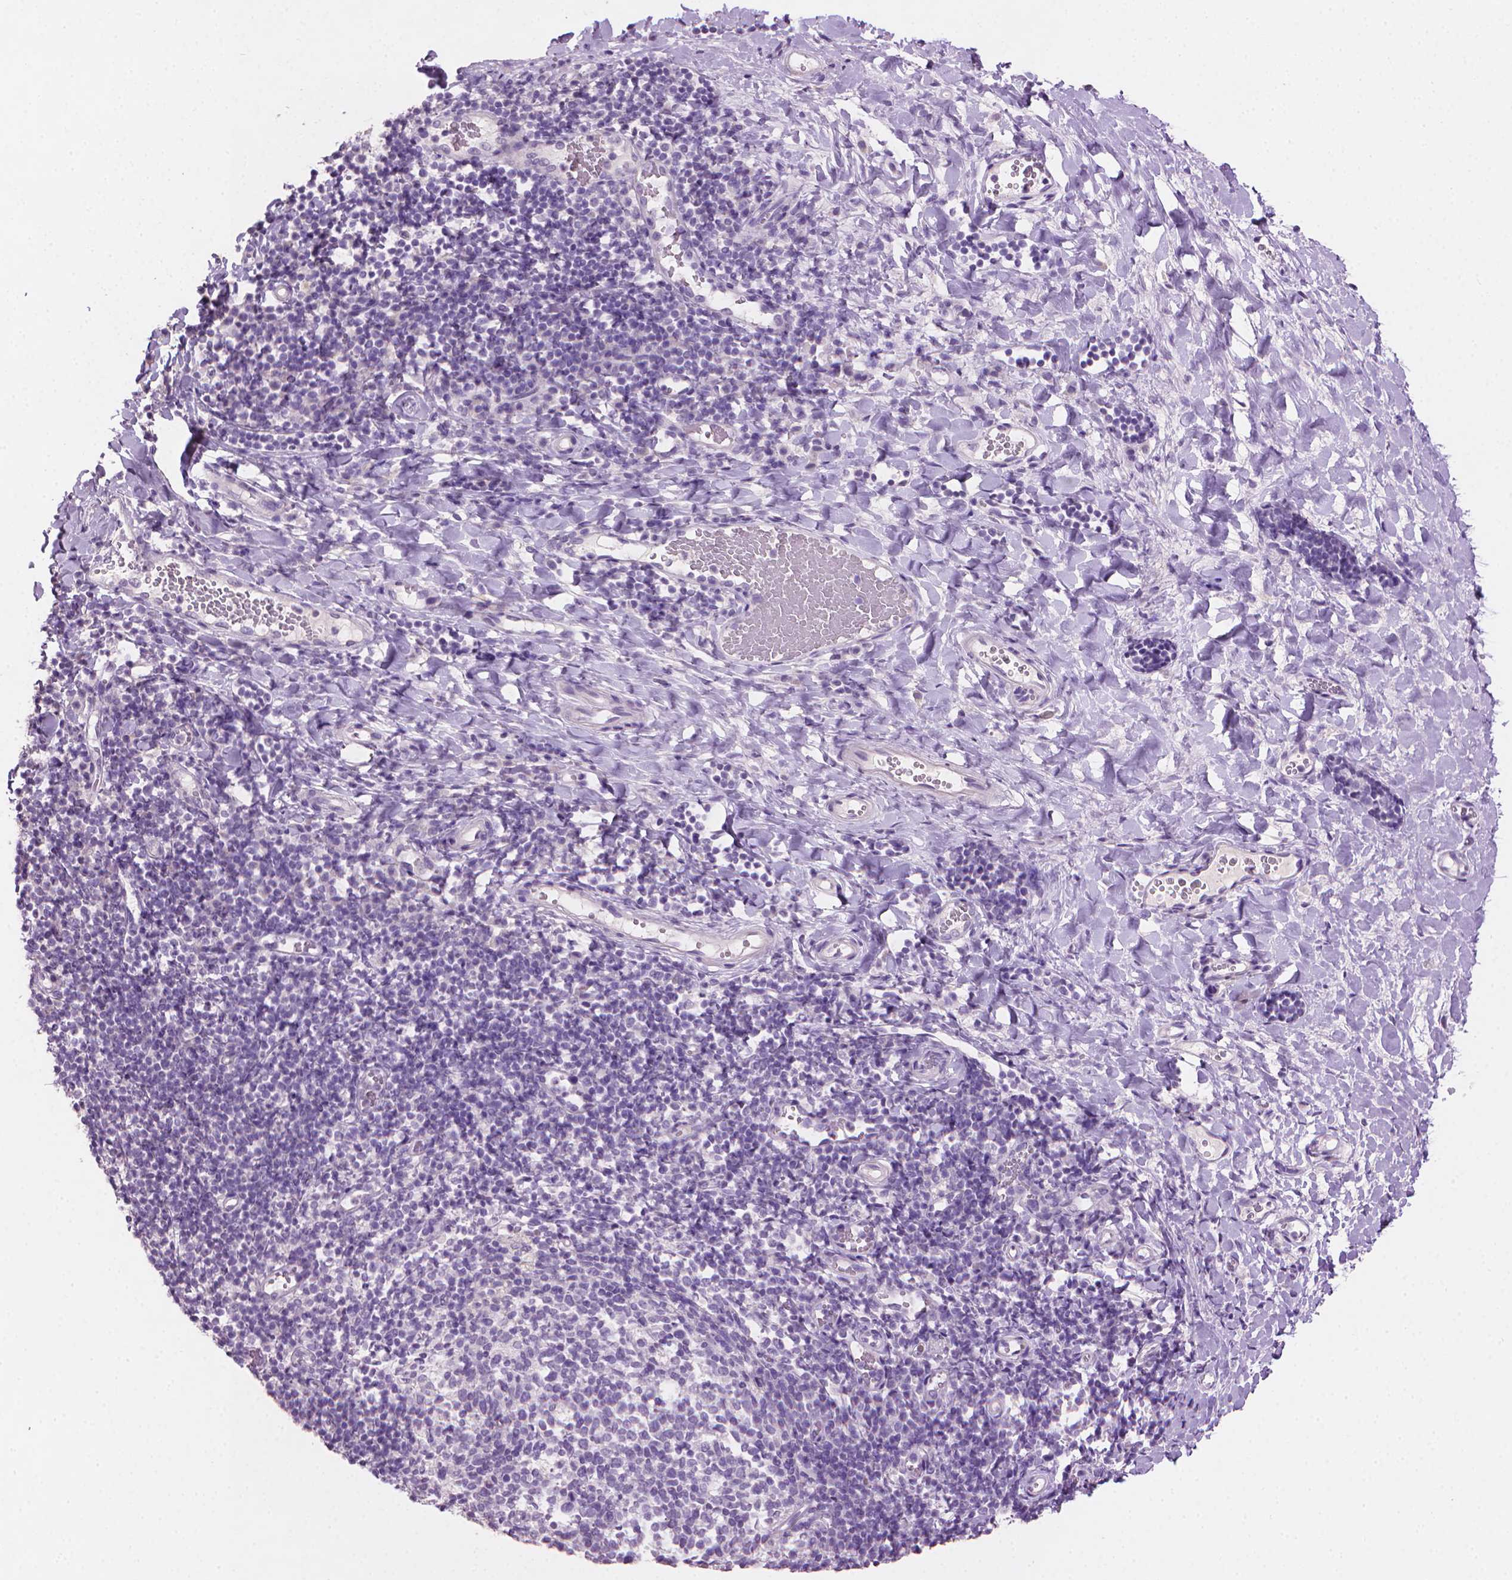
{"staining": {"intensity": "negative", "quantity": "none", "location": "none"}, "tissue": "tonsil", "cell_type": "Germinal center cells", "image_type": "normal", "snomed": [{"axis": "morphology", "description": "Normal tissue, NOS"}, {"axis": "topography", "description": "Tonsil"}], "caption": "High power microscopy histopathology image of an immunohistochemistry (IHC) photomicrograph of normal tonsil, revealing no significant staining in germinal center cells.", "gene": "MLANA", "patient": {"sex": "female", "age": 10}}